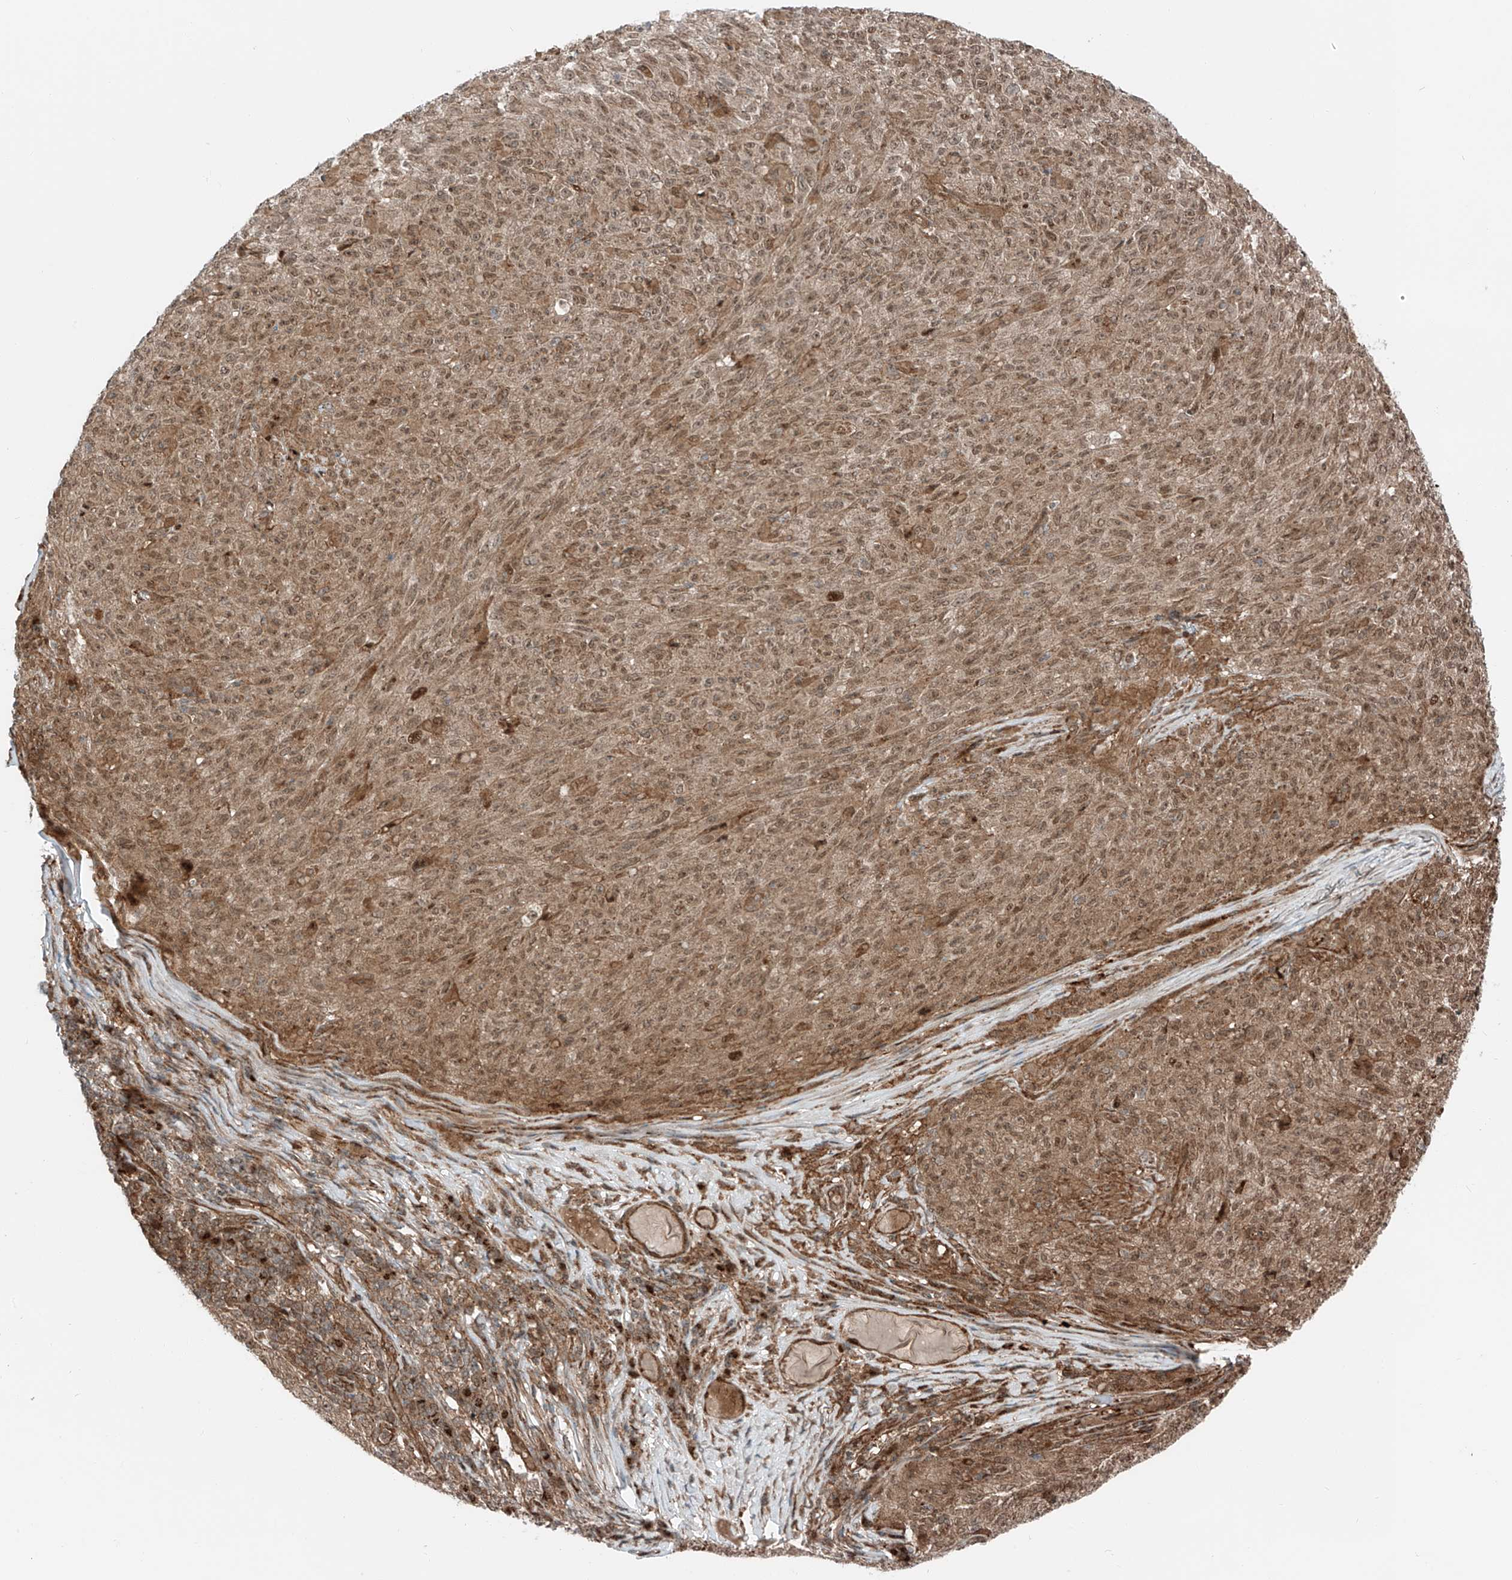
{"staining": {"intensity": "moderate", "quantity": ">75%", "location": "cytoplasmic/membranous,nuclear"}, "tissue": "melanoma", "cell_type": "Tumor cells", "image_type": "cancer", "snomed": [{"axis": "morphology", "description": "Malignant melanoma, NOS"}, {"axis": "topography", "description": "Skin"}], "caption": "The micrograph demonstrates a brown stain indicating the presence of a protein in the cytoplasmic/membranous and nuclear of tumor cells in malignant melanoma.", "gene": "USP48", "patient": {"sex": "female", "age": 82}}